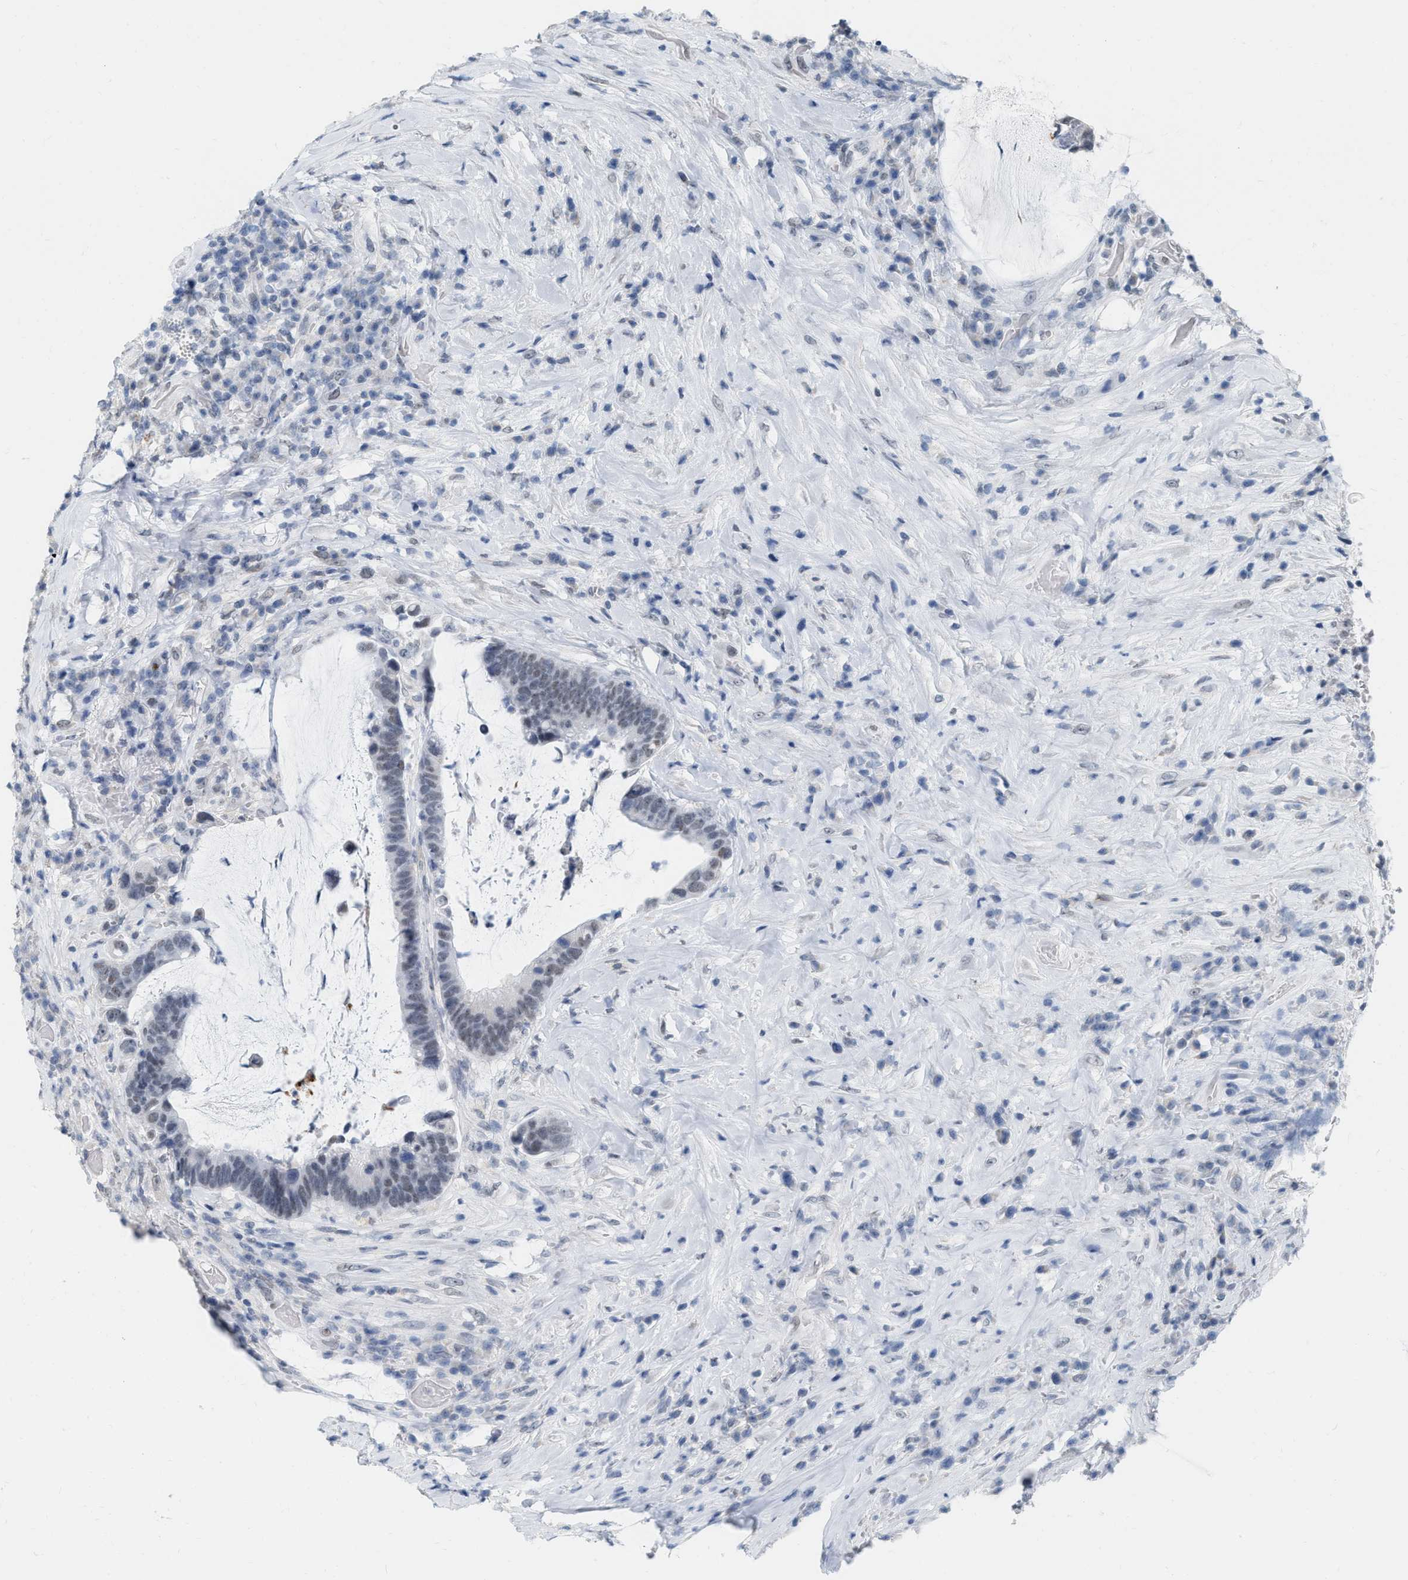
{"staining": {"intensity": "weak", "quantity": "<25%", "location": "nuclear"}, "tissue": "colorectal cancer", "cell_type": "Tumor cells", "image_type": "cancer", "snomed": [{"axis": "morphology", "description": "Adenocarcinoma, NOS"}, {"axis": "topography", "description": "Rectum"}], "caption": "The immunohistochemistry image has no significant staining in tumor cells of colorectal adenocarcinoma tissue.", "gene": "XIRP1", "patient": {"sex": "female", "age": 89}}